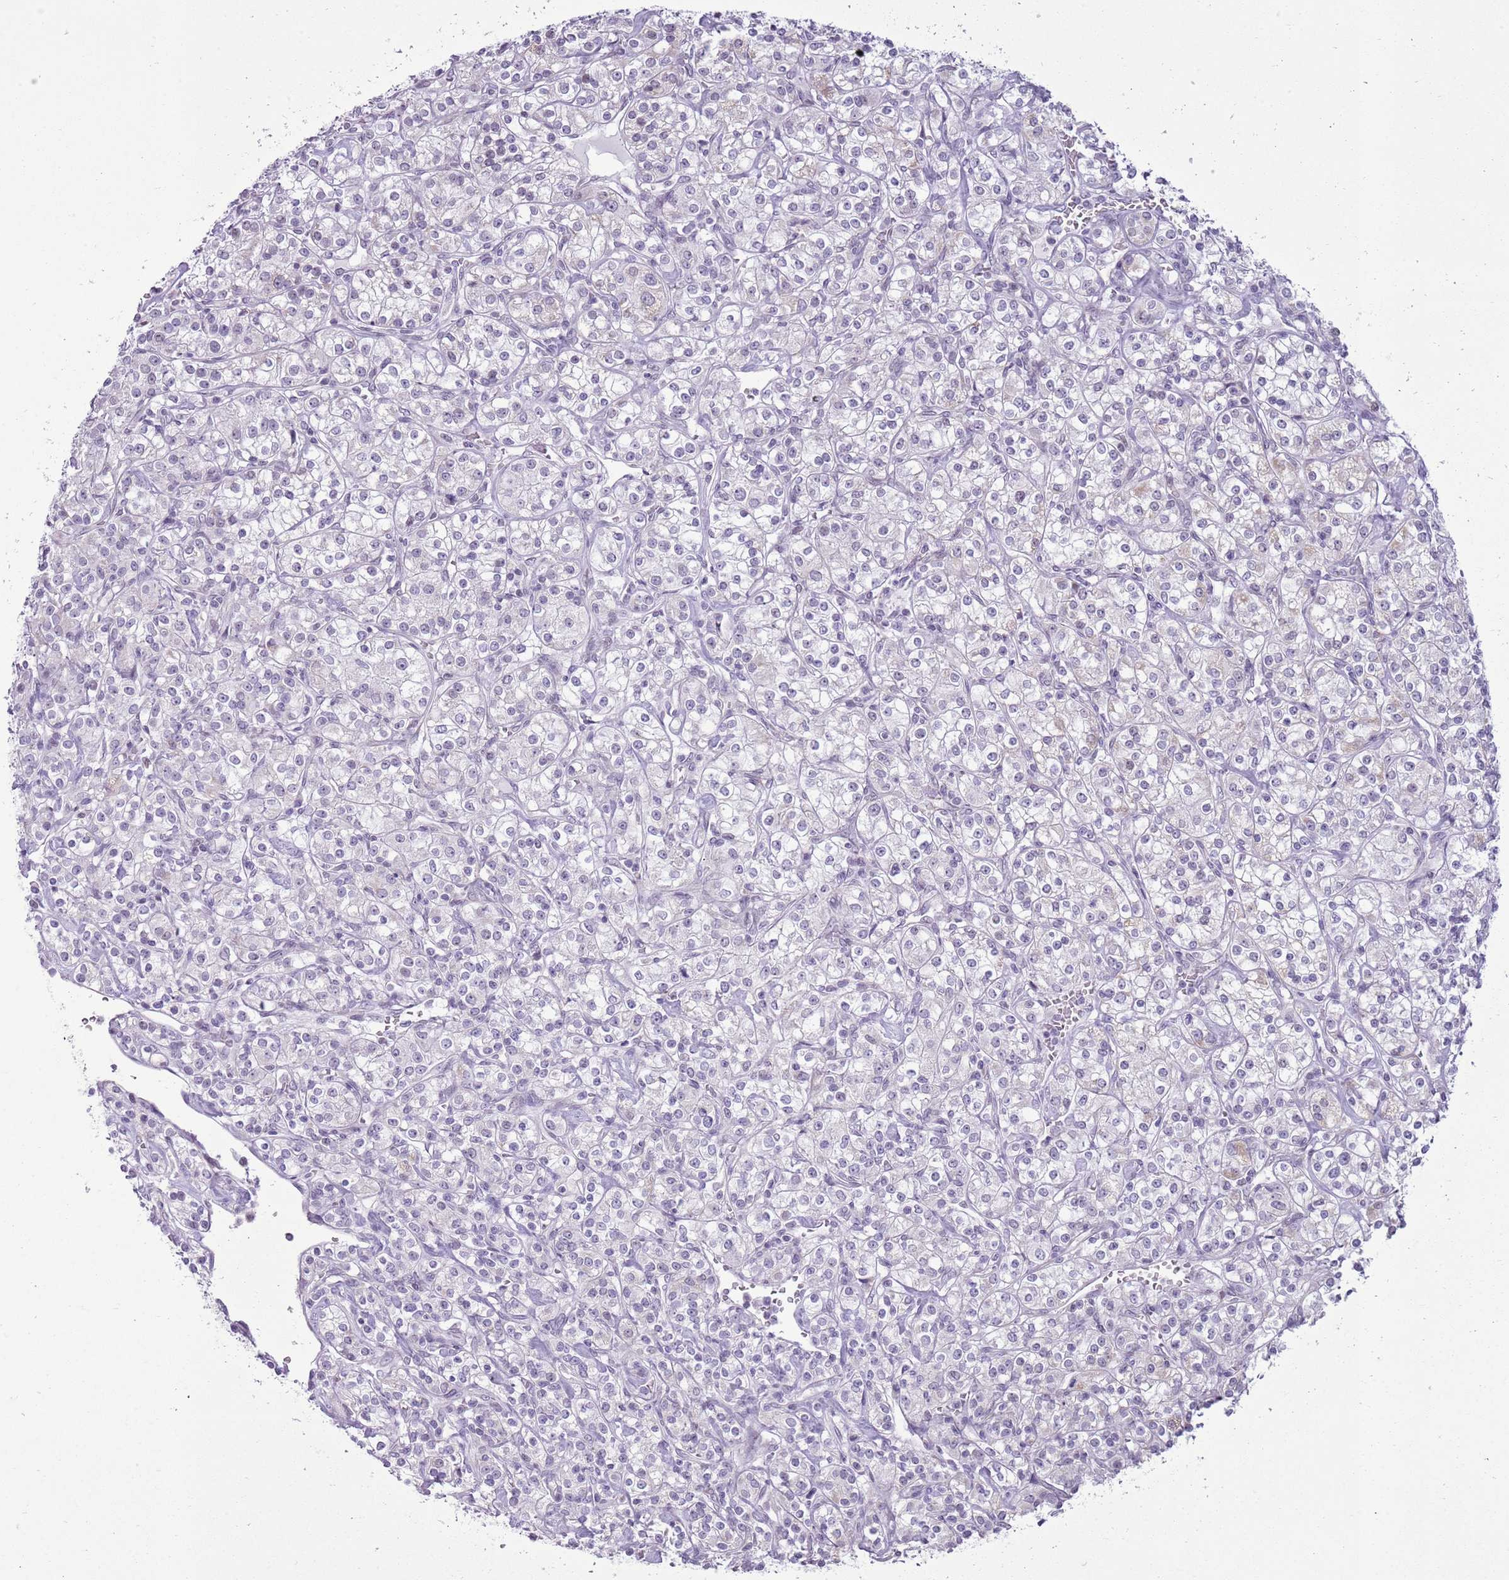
{"staining": {"intensity": "negative", "quantity": "none", "location": "none"}, "tissue": "renal cancer", "cell_type": "Tumor cells", "image_type": "cancer", "snomed": [{"axis": "morphology", "description": "Adenocarcinoma, NOS"}, {"axis": "topography", "description": "Kidney"}], "caption": "There is no significant positivity in tumor cells of renal cancer. (Brightfield microscopy of DAB immunohistochemistry (IHC) at high magnification).", "gene": "RPL3L", "patient": {"sex": "male", "age": 77}}